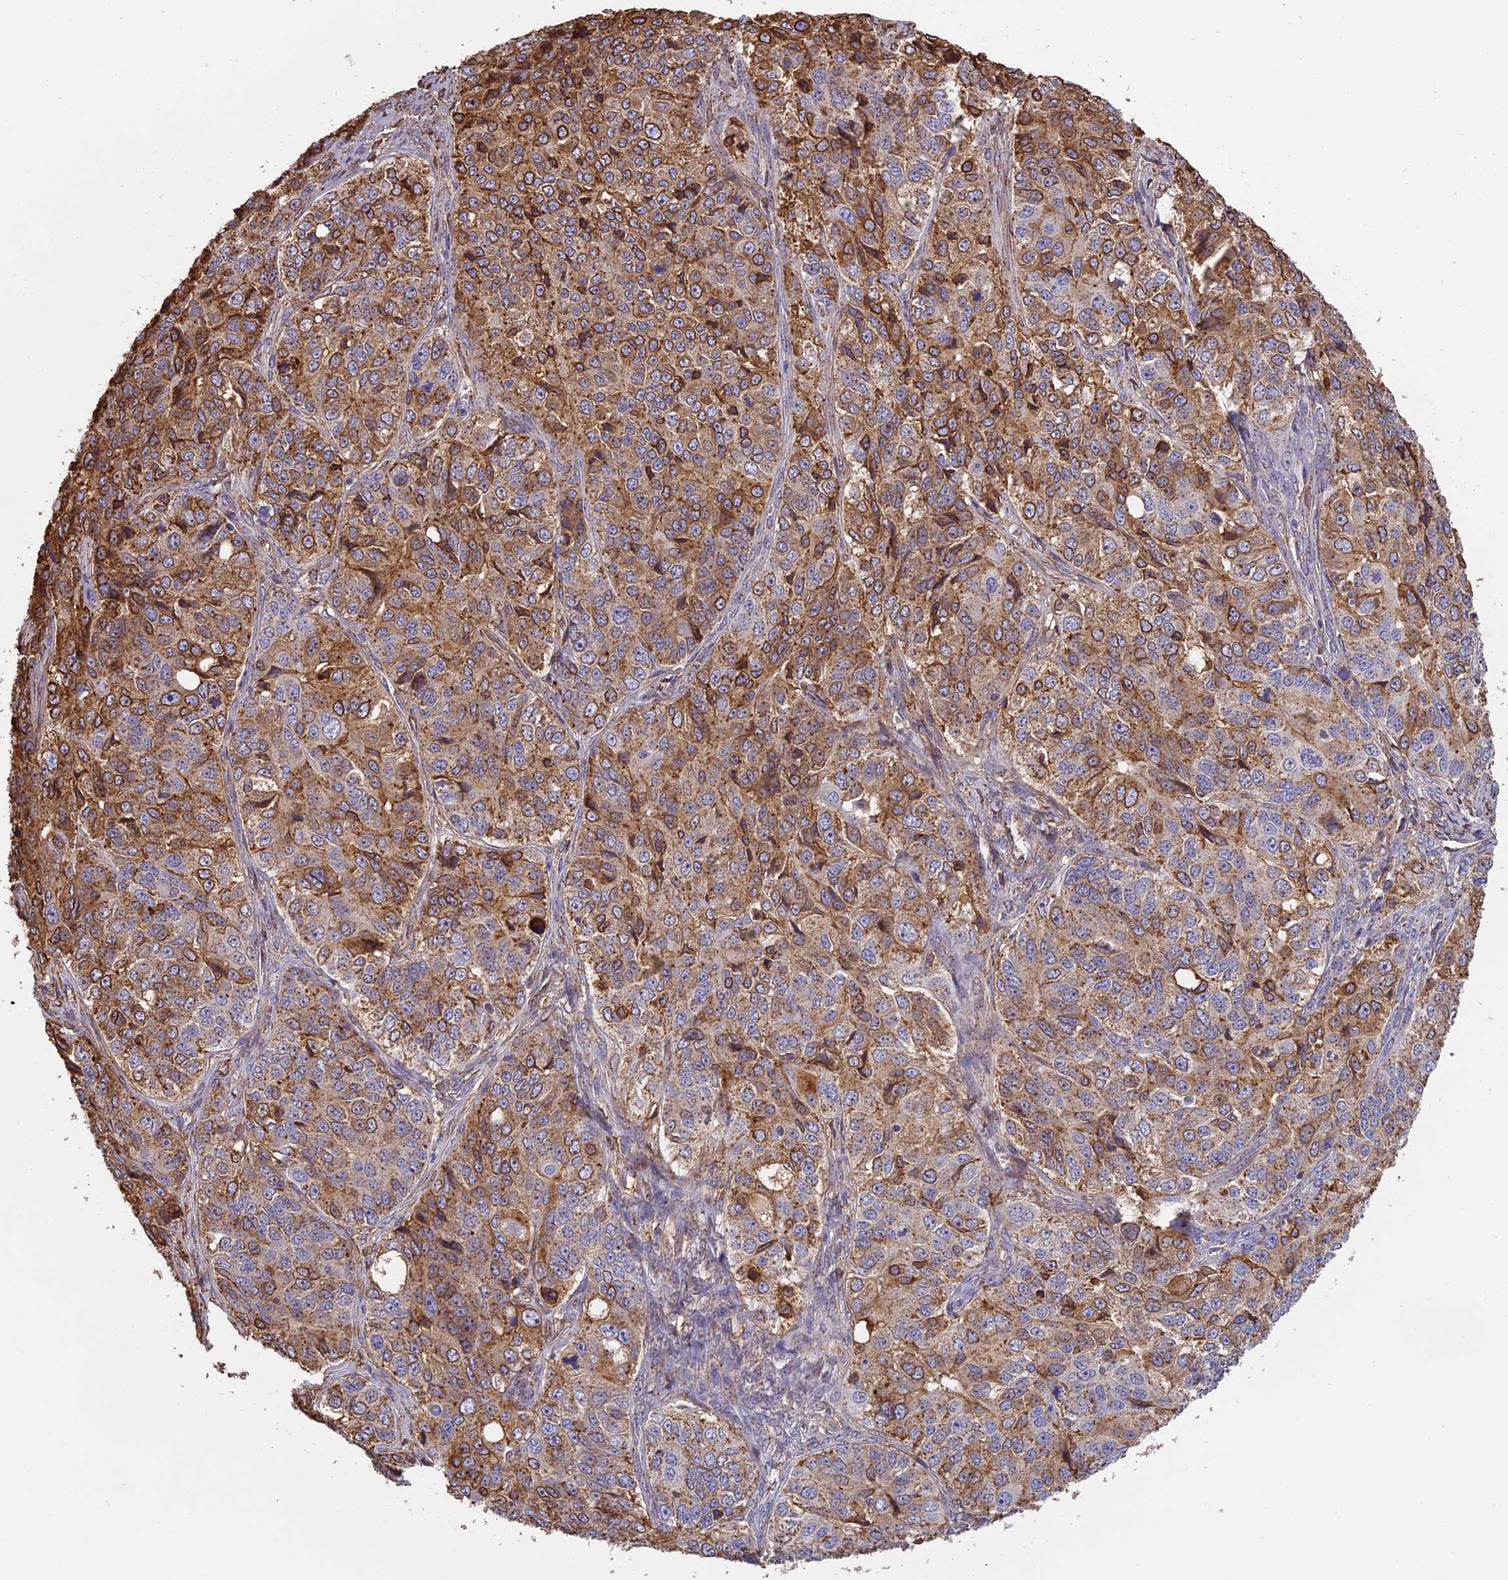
{"staining": {"intensity": "moderate", "quantity": ">75%", "location": "cytoplasmic/membranous"}, "tissue": "ovarian cancer", "cell_type": "Tumor cells", "image_type": "cancer", "snomed": [{"axis": "morphology", "description": "Carcinoma, endometroid"}, {"axis": "topography", "description": "Ovary"}], "caption": "Protein positivity by immunohistochemistry (IHC) displays moderate cytoplasmic/membranous positivity in approximately >75% of tumor cells in ovarian cancer.", "gene": "TMEM255B", "patient": {"sex": "female", "age": 51}}